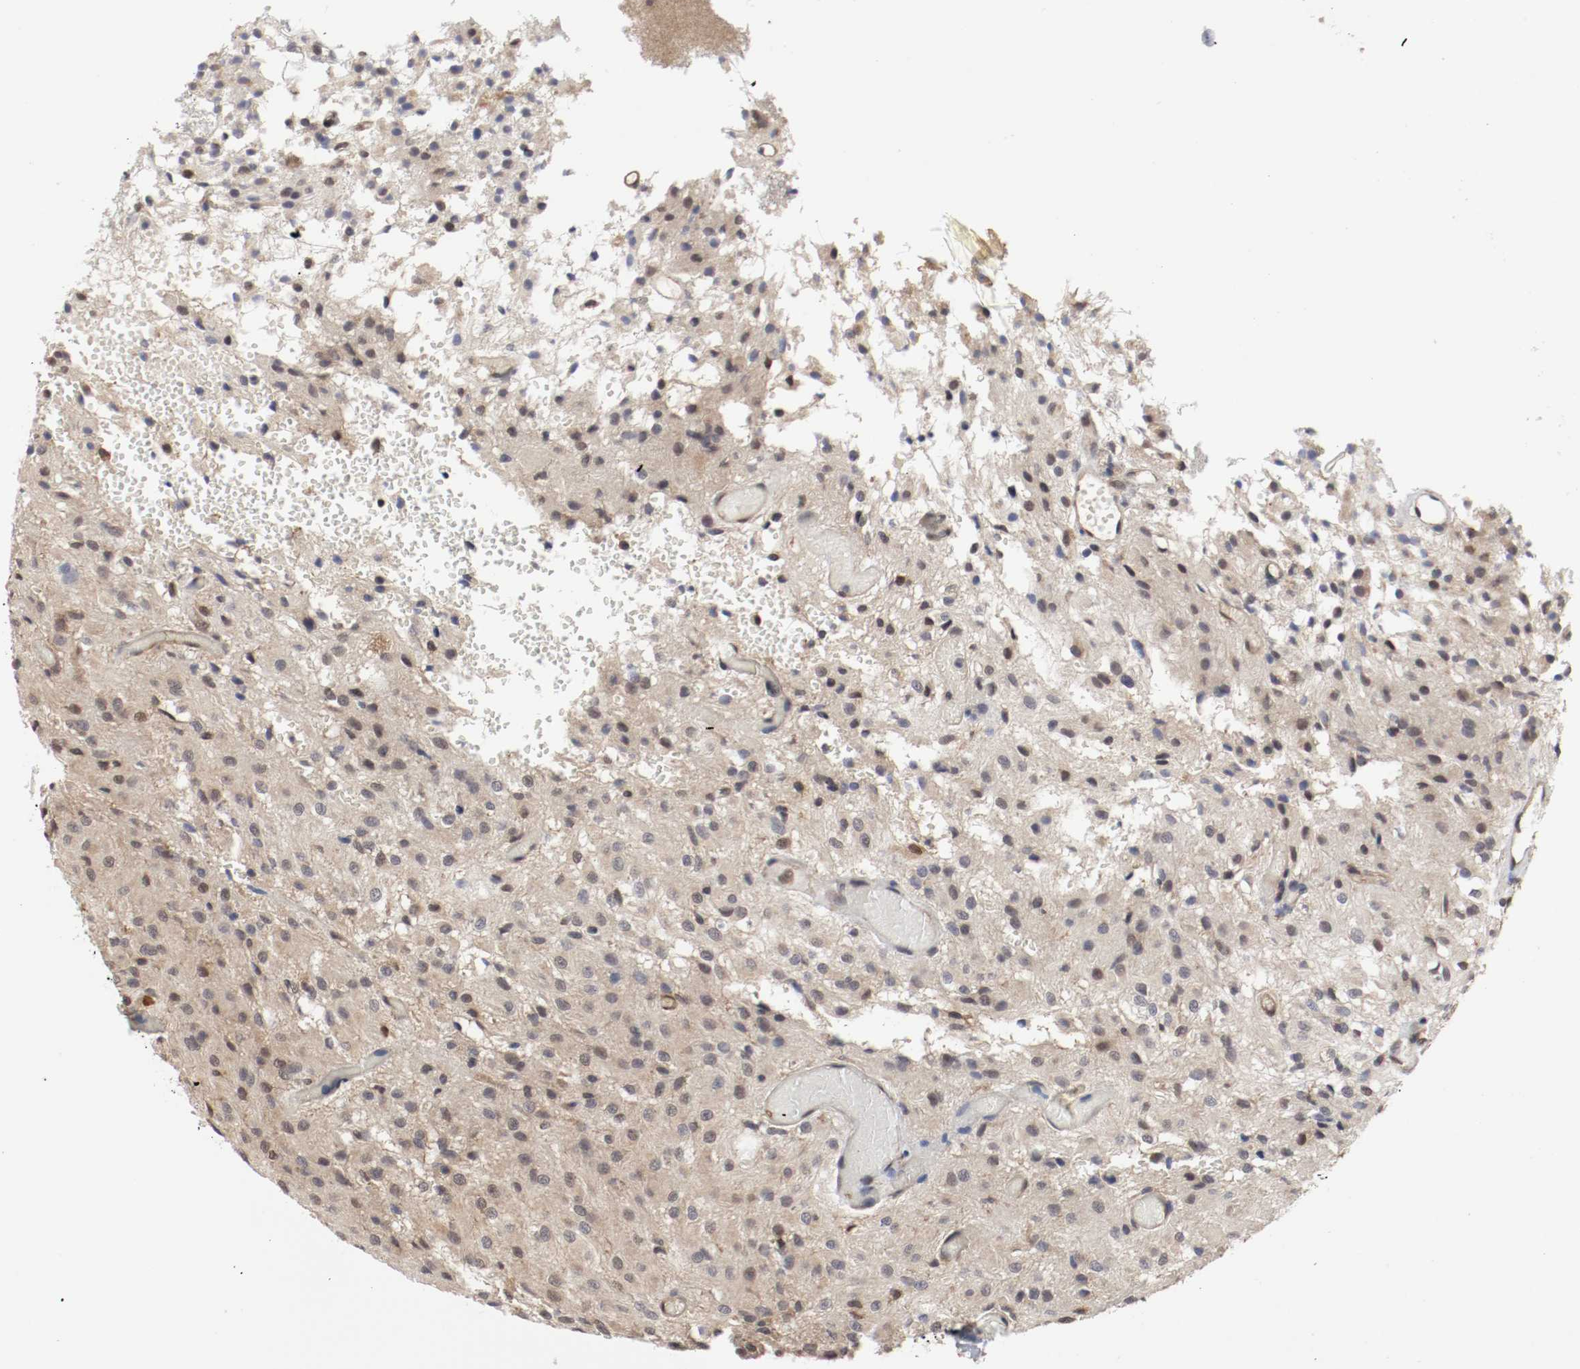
{"staining": {"intensity": "weak", "quantity": ">75%", "location": "cytoplasmic/membranous,nuclear"}, "tissue": "glioma", "cell_type": "Tumor cells", "image_type": "cancer", "snomed": [{"axis": "morphology", "description": "Glioma, malignant, High grade"}, {"axis": "topography", "description": "Brain"}], "caption": "A micrograph of human malignant high-grade glioma stained for a protein demonstrates weak cytoplasmic/membranous and nuclear brown staining in tumor cells.", "gene": "AFG3L2", "patient": {"sex": "female", "age": 59}}